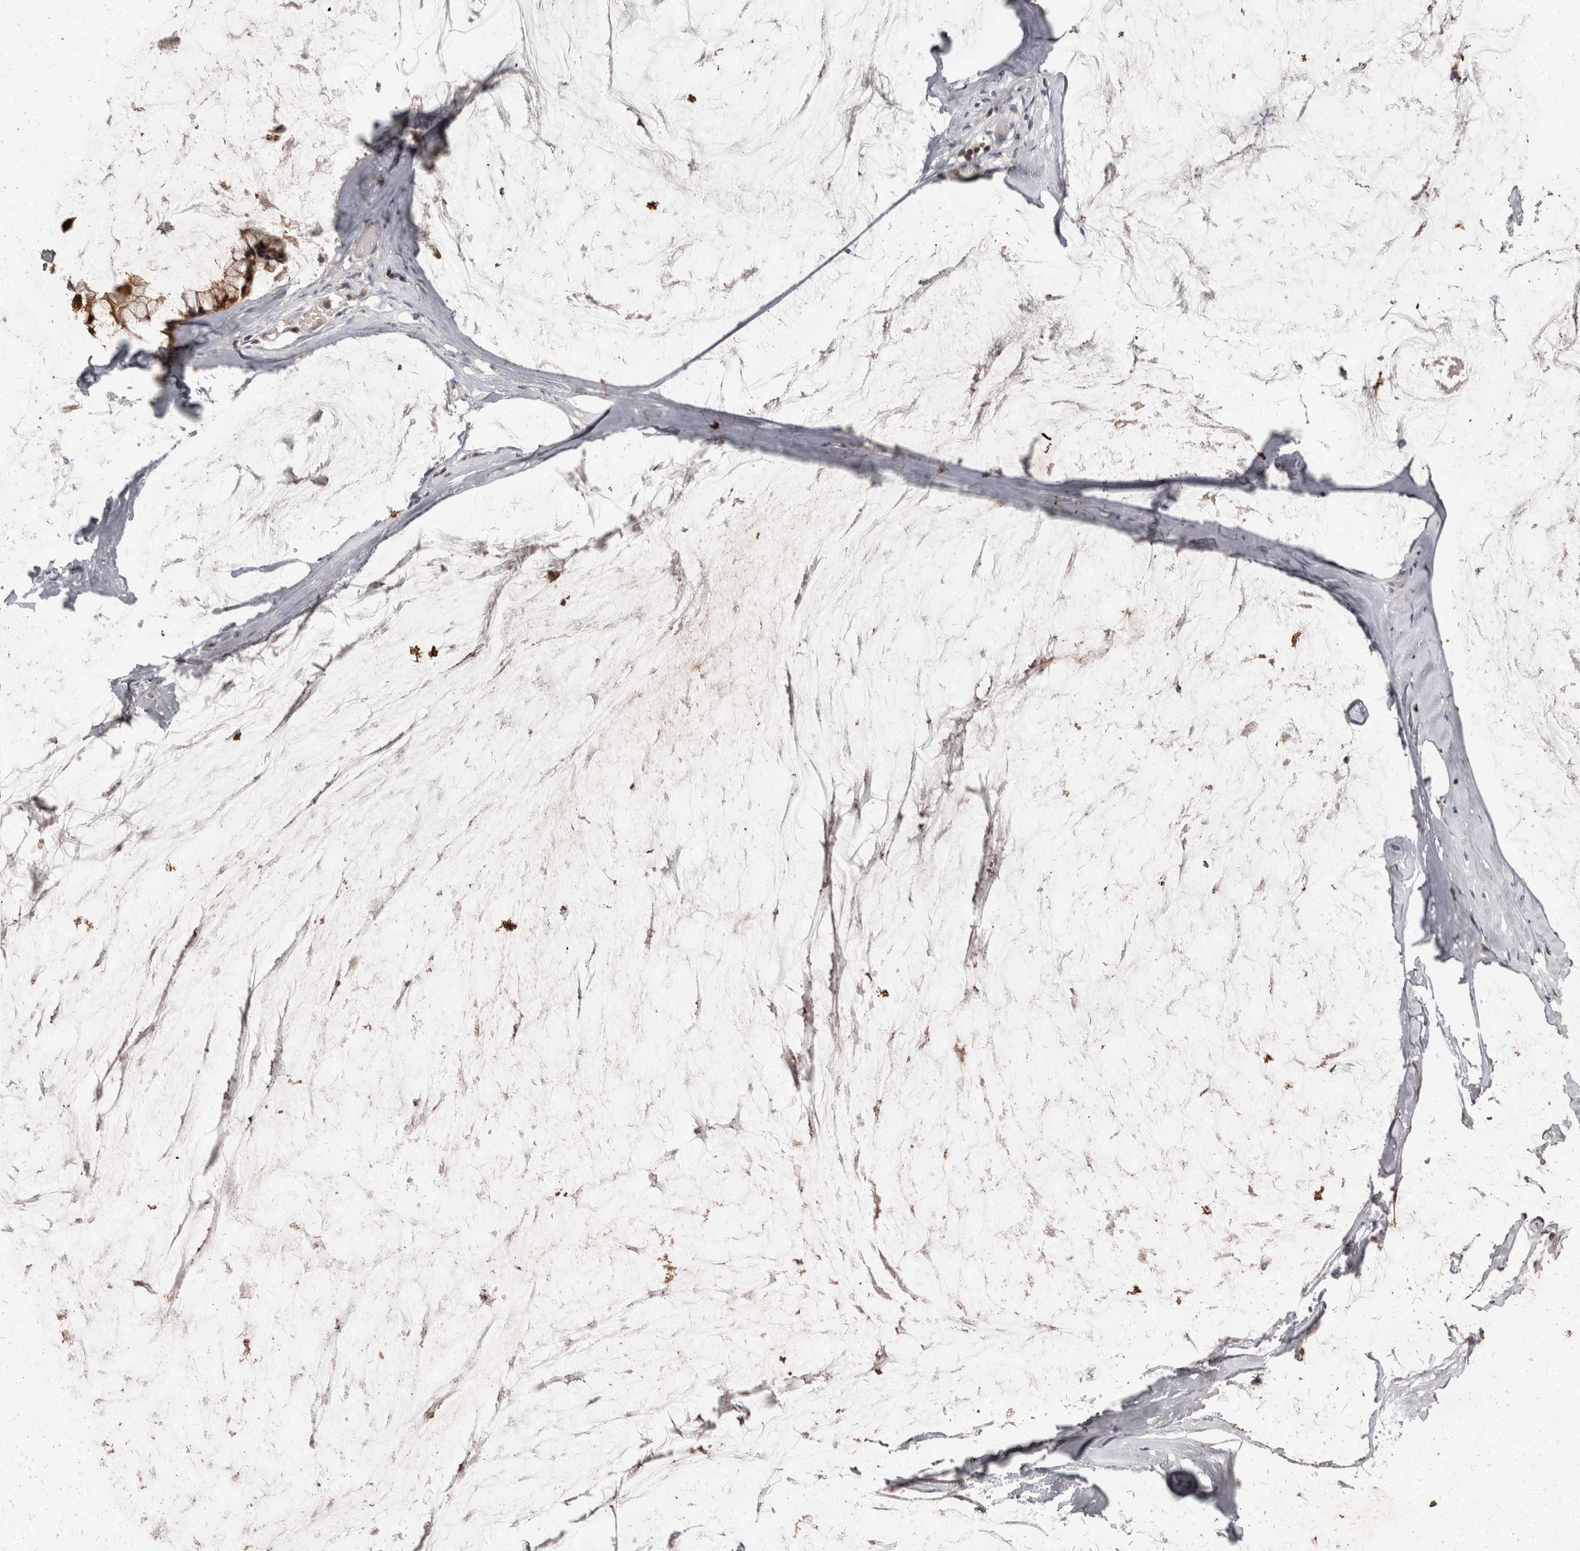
{"staining": {"intensity": "moderate", "quantity": ">75%", "location": "cytoplasmic/membranous,nuclear"}, "tissue": "ovarian cancer", "cell_type": "Tumor cells", "image_type": "cancer", "snomed": [{"axis": "morphology", "description": "Cystadenocarcinoma, mucinous, NOS"}, {"axis": "topography", "description": "Ovary"}], "caption": "Moderate cytoplasmic/membranous and nuclear positivity for a protein is identified in about >75% of tumor cells of ovarian cancer using IHC.", "gene": "ACAT2", "patient": {"sex": "female", "age": 39}}